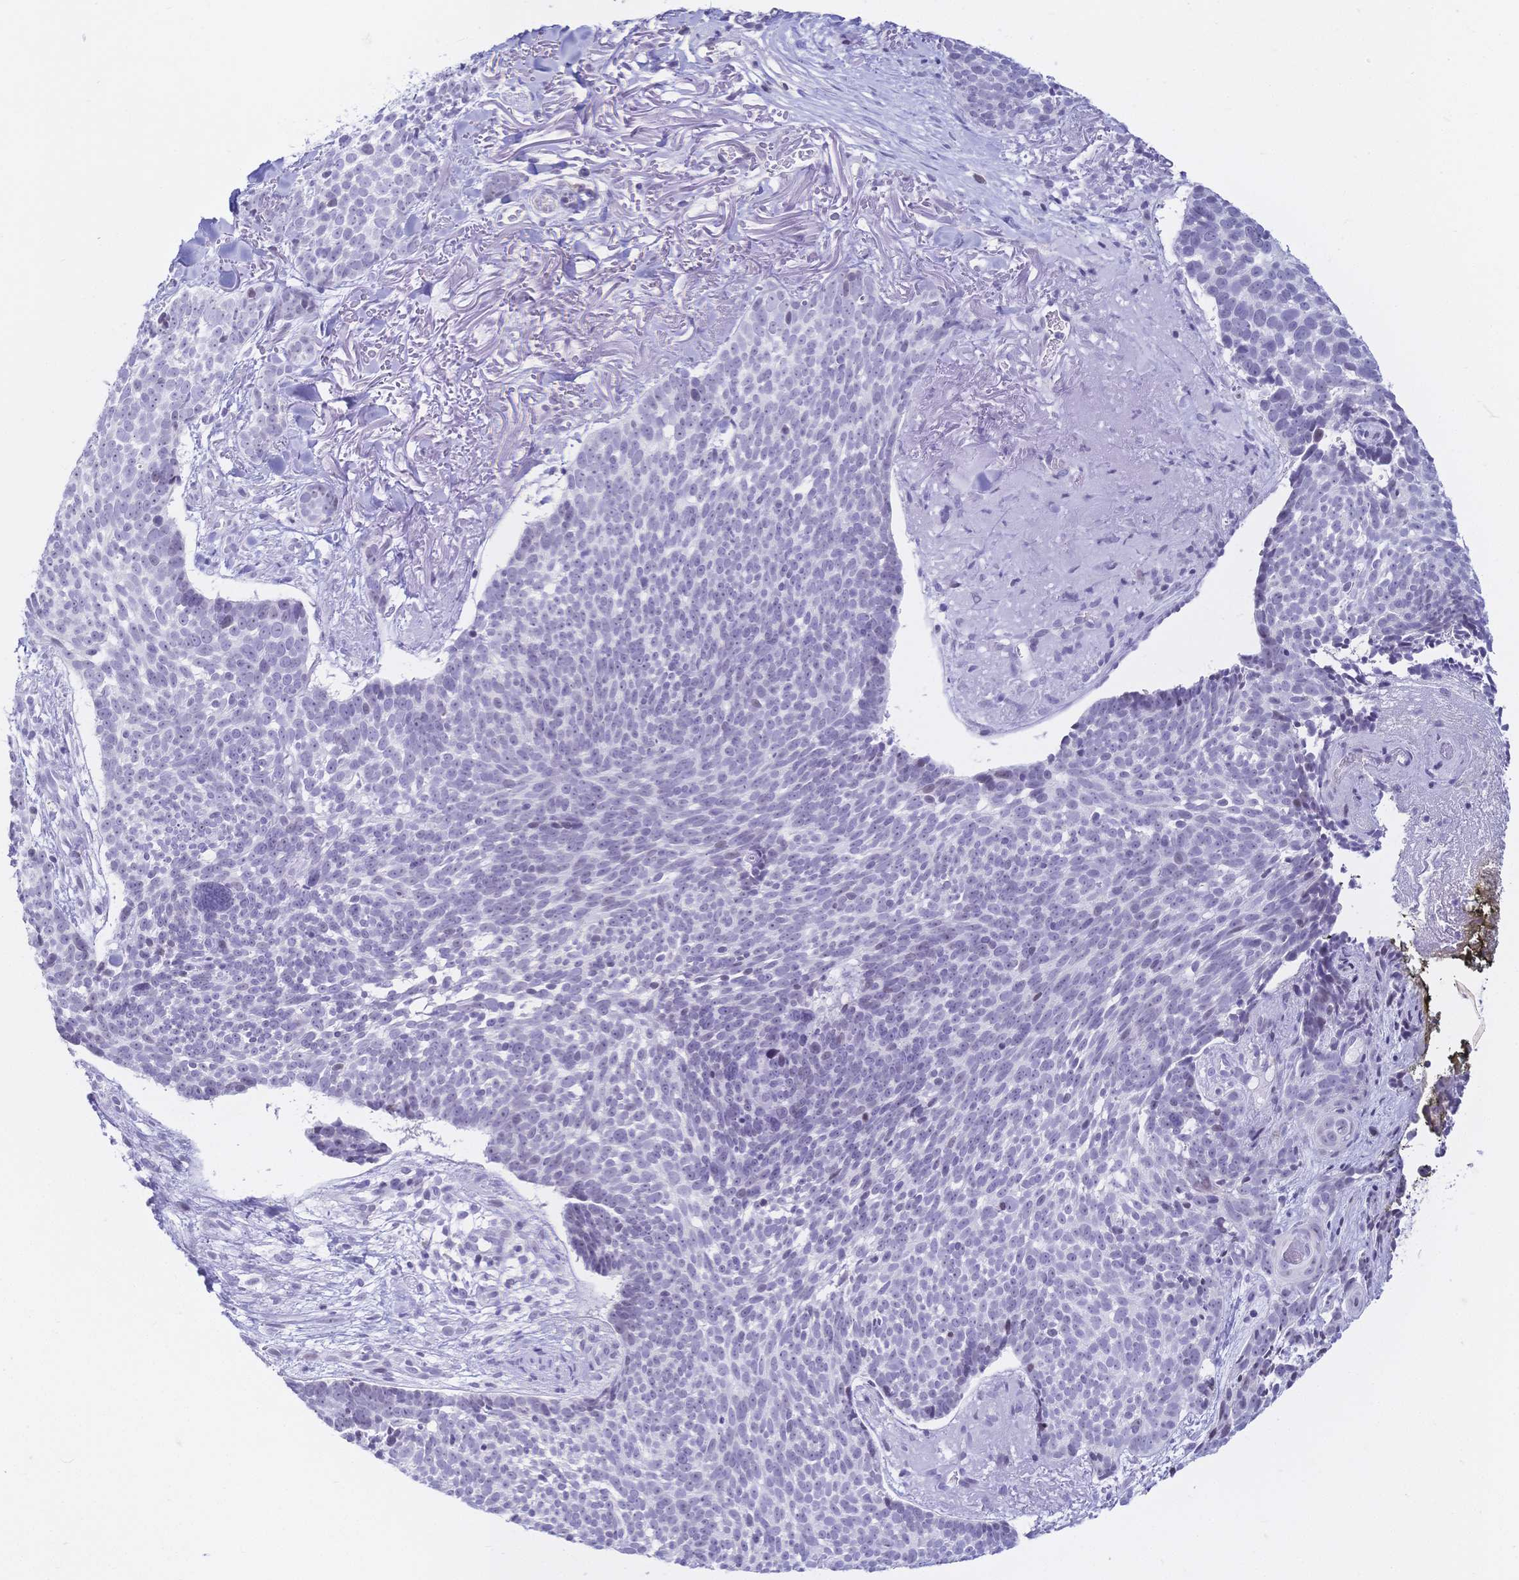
{"staining": {"intensity": "negative", "quantity": "none", "location": "none"}, "tissue": "skin cancer", "cell_type": "Tumor cells", "image_type": "cancer", "snomed": [{"axis": "morphology", "description": "Basal cell carcinoma"}, {"axis": "morphology", "description": "BCC, high aggressive"}, {"axis": "topography", "description": "Skin"}], "caption": "This is a micrograph of immunohistochemistry staining of basal cell carcinoma (skin), which shows no positivity in tumor cells. The staining was performed using DAB (3,3'-diaminobenzidine) to visualize the protein expression in brown, while the nuclei were stained in blue with hematoxylin (Magnification: 20x).", "gene": "CR2", "patient": {"sex": "female", "age": 86}}